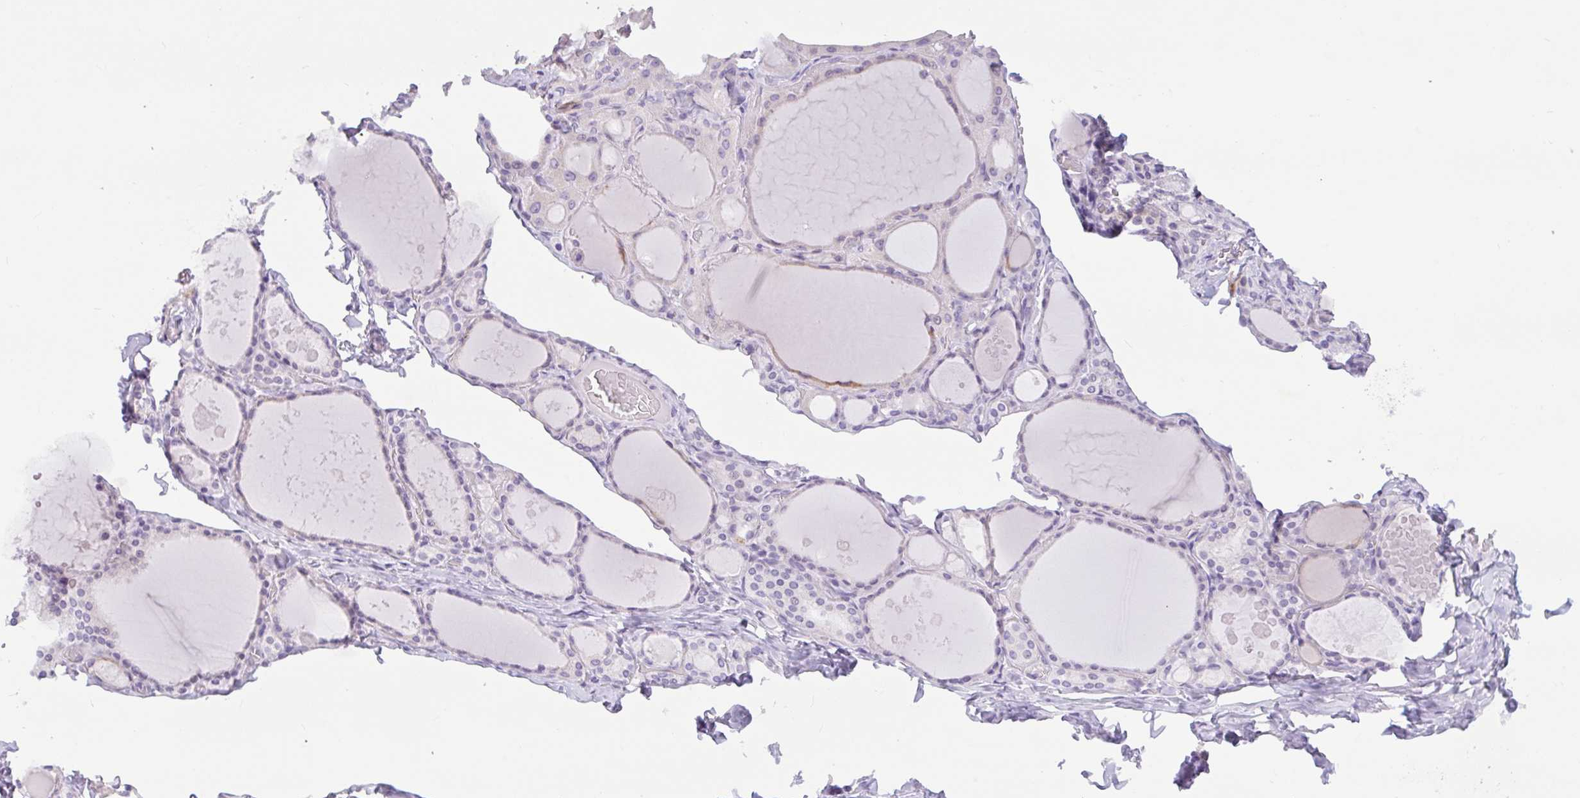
{"staining": {"intensity": "moderate", "quantity": "<25%", "location": "cytoplasmic/membranous"}, "tissue": "thyroid gland", "cell_type": "Glandular cells", "image_type": "normal", "snomed": [{"axis": "morphology", "description": "Normal tissue, NOS"}, {"axis": "topography", "description": "Thyroid gland"}], "caption": "Protein positivity by immunohistochemistry displays moderate cytoplasmic/membranous expression in approximately <25% of glandular cells in benign thyroid gland.", "gene": "CTSE", "patient": {"sex": "male", "age": 56}}